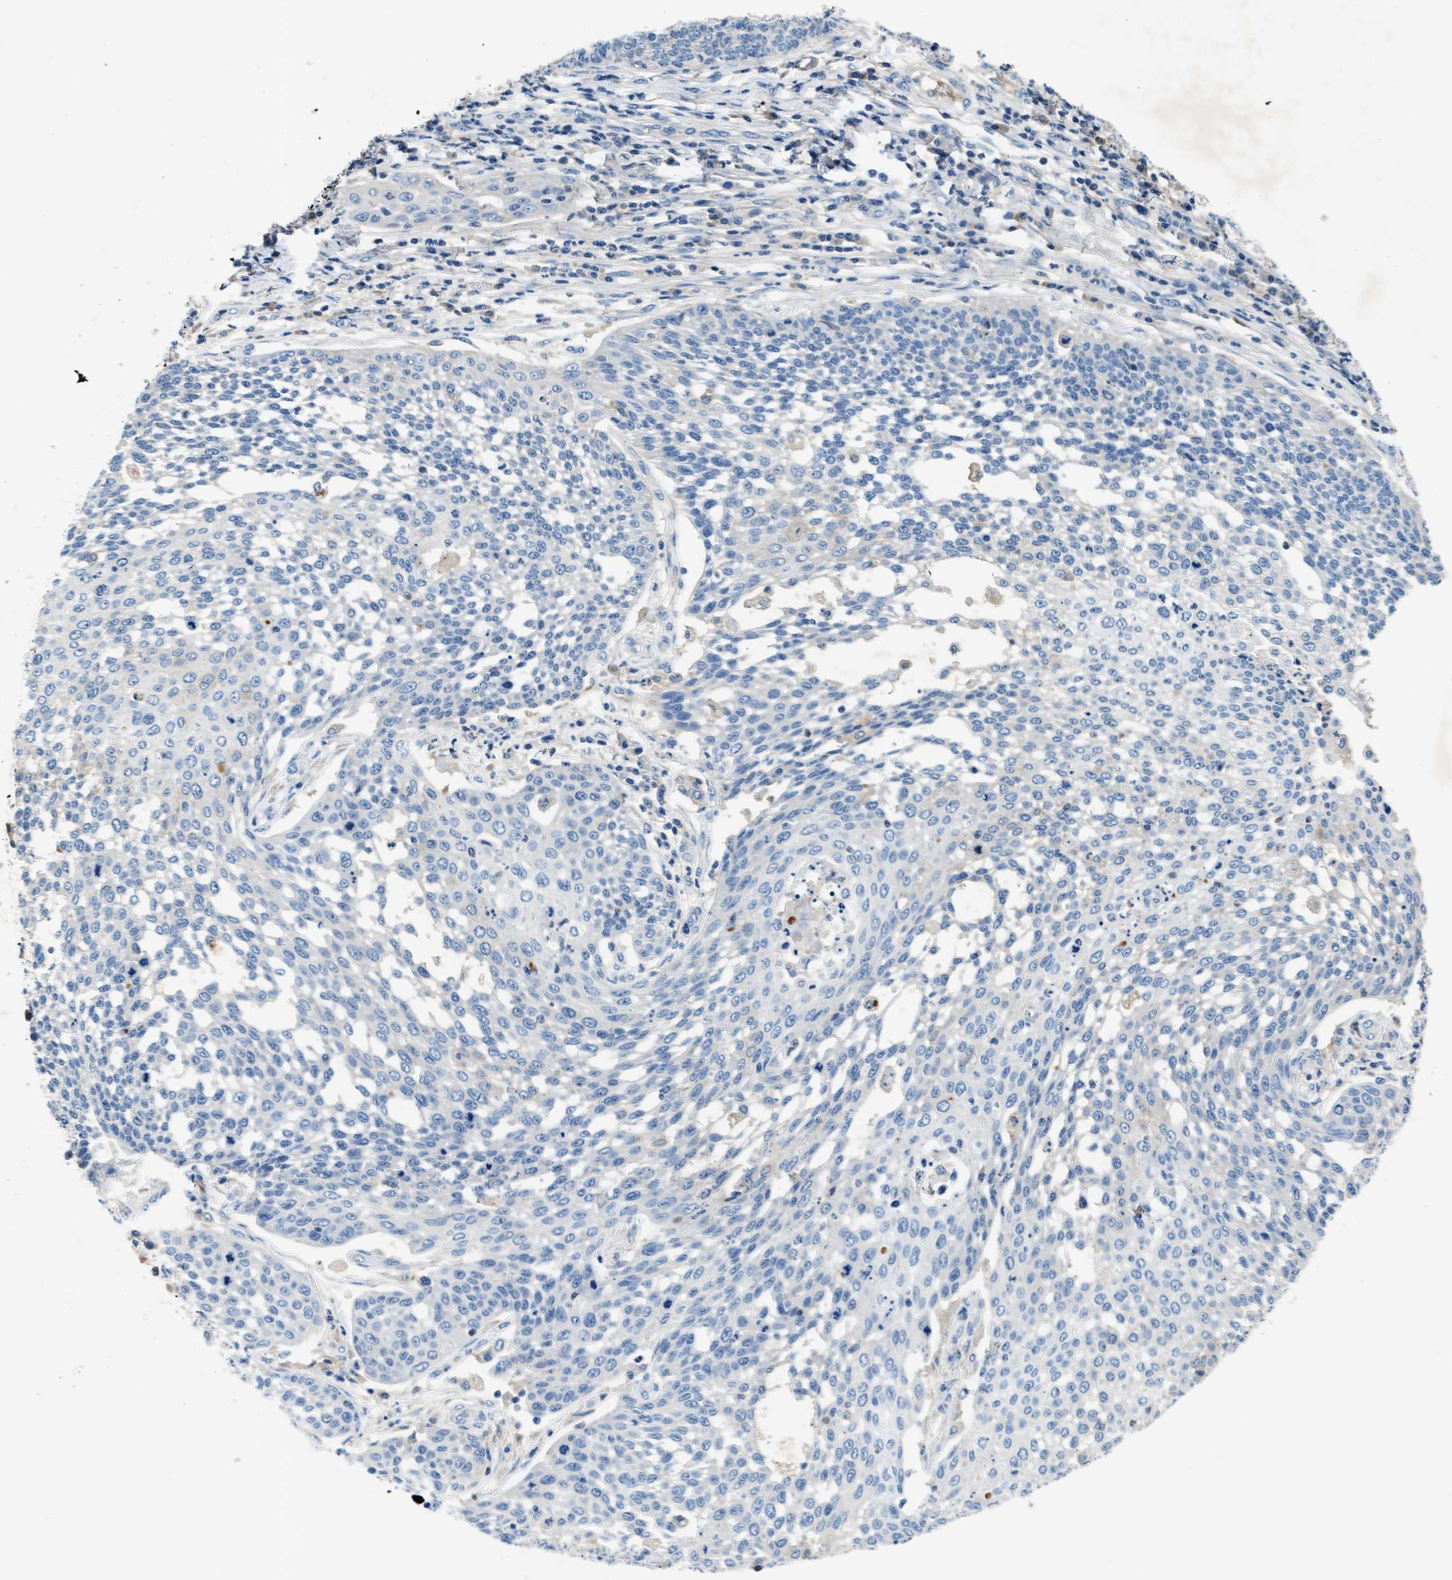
{"staining": {"intensity": "negative", "quantity": "none", "location": "none"}, "tissue": "cervical cancer", "cell_type": "Tumor cells", "image_type": "cancer", "snomed": [{"axis": "morphology", "description": "Squamous cell carcinoma, NOS"}, {"axis": "topography", "description": "Cervix"}], "caption": "Photomicrograph shows no protein expression in tumor cells of cervical cancer tissue.", "gene": "RWDD2B", "patient": {"sex": "female", "age": 34}}